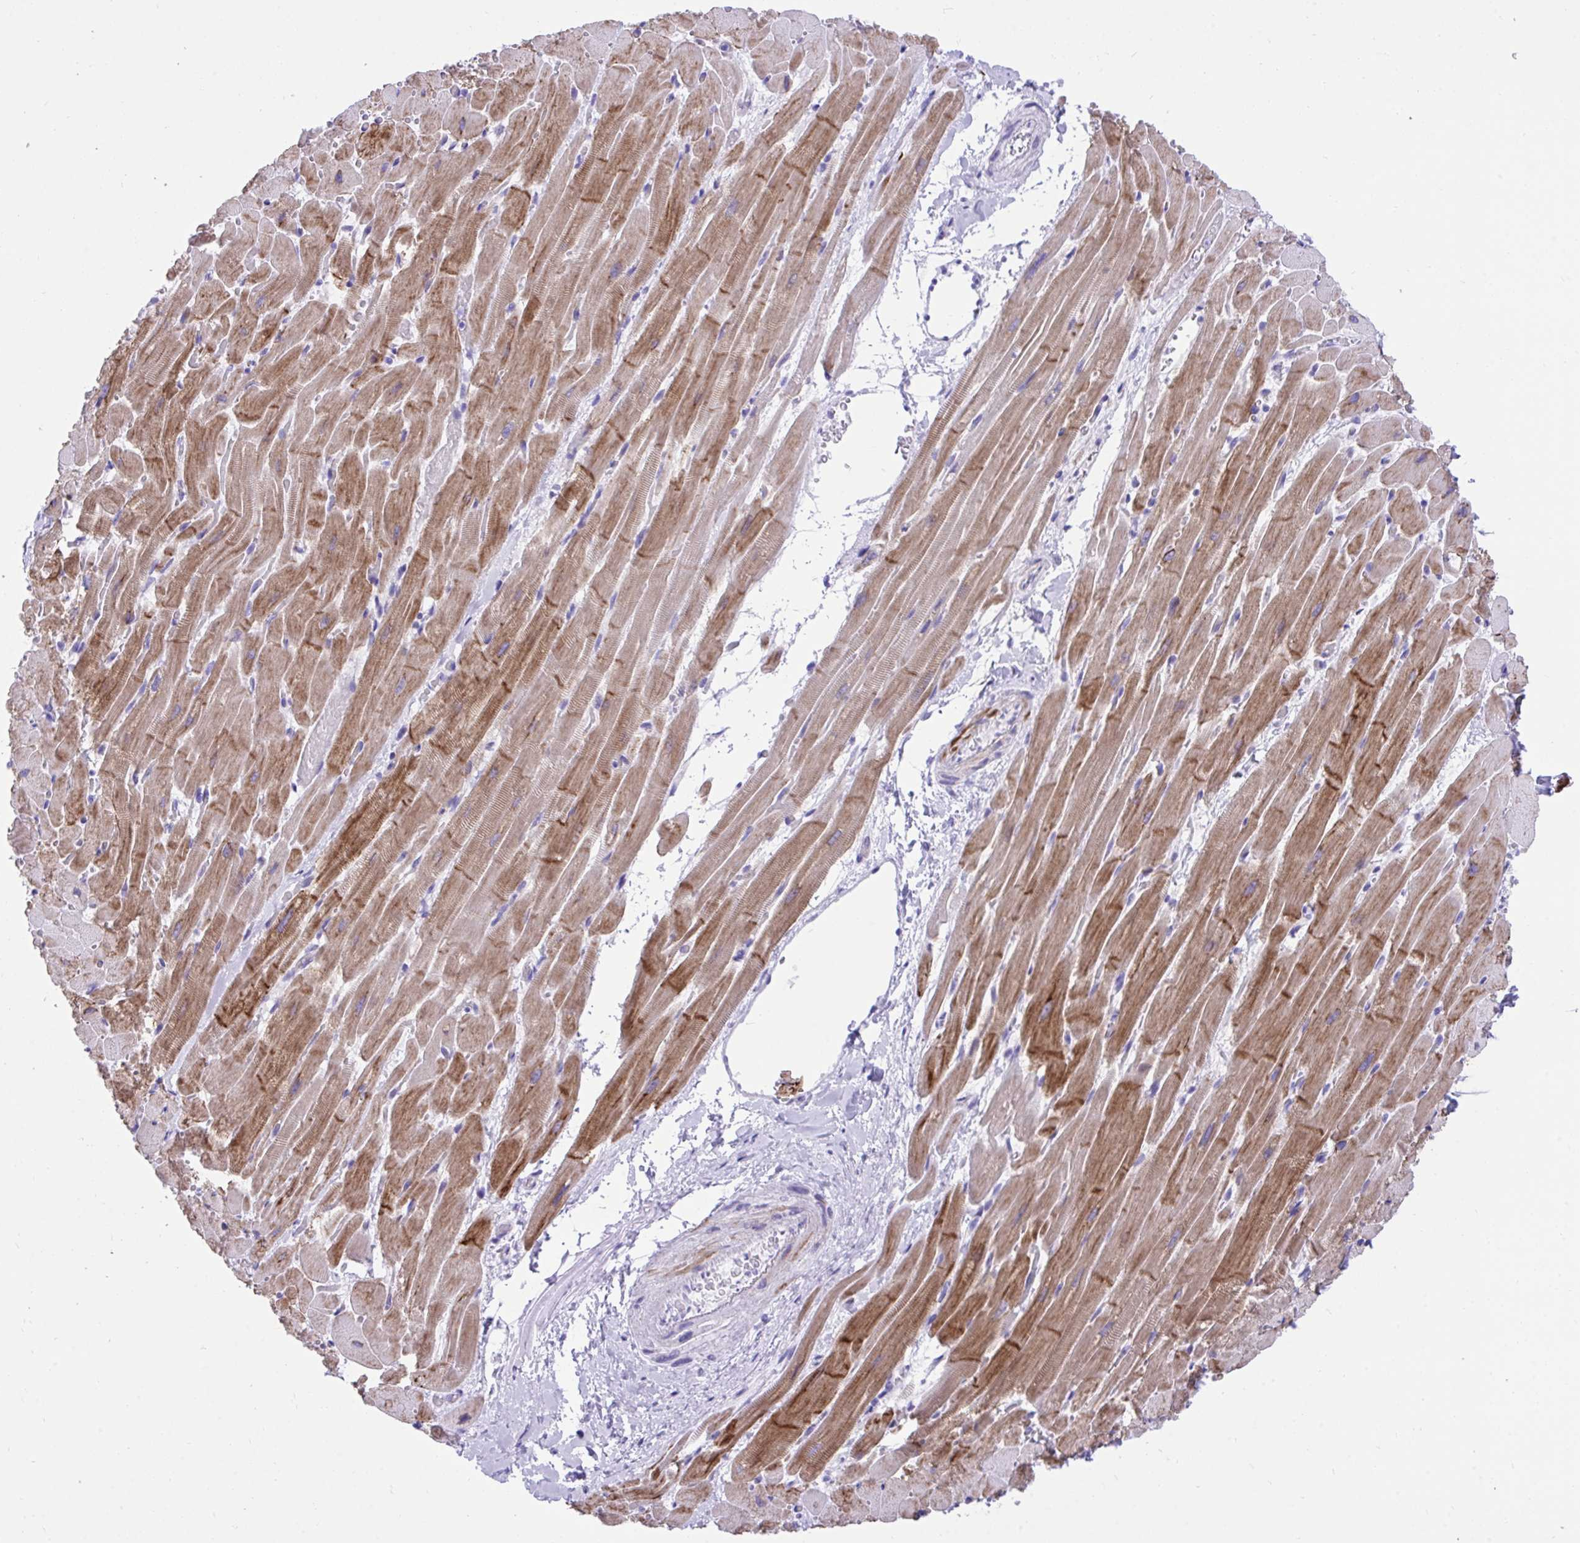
{"staining": {"intensity": "strong", "quantity": ">75%", "location": "cytoplasmic/membranous"}, "tissue": "heart muscle", "cell_type": "Cardiomyocytes", "image_type": "normal", "snomed": [{"axis": "morphology", "description": "Normal tissue, NOS"}, {"axis": "topography", "description": "Heart"}], "caption": "Approximately >75% of cardiomyocytes in unremarkable human heart muscle exhibit strong cytoplasmic/membranous protein staining as visualized by brown immunohistochemical staining.", "gene": "KCNN4", "patient": {"sex": "male", "age": 37}}